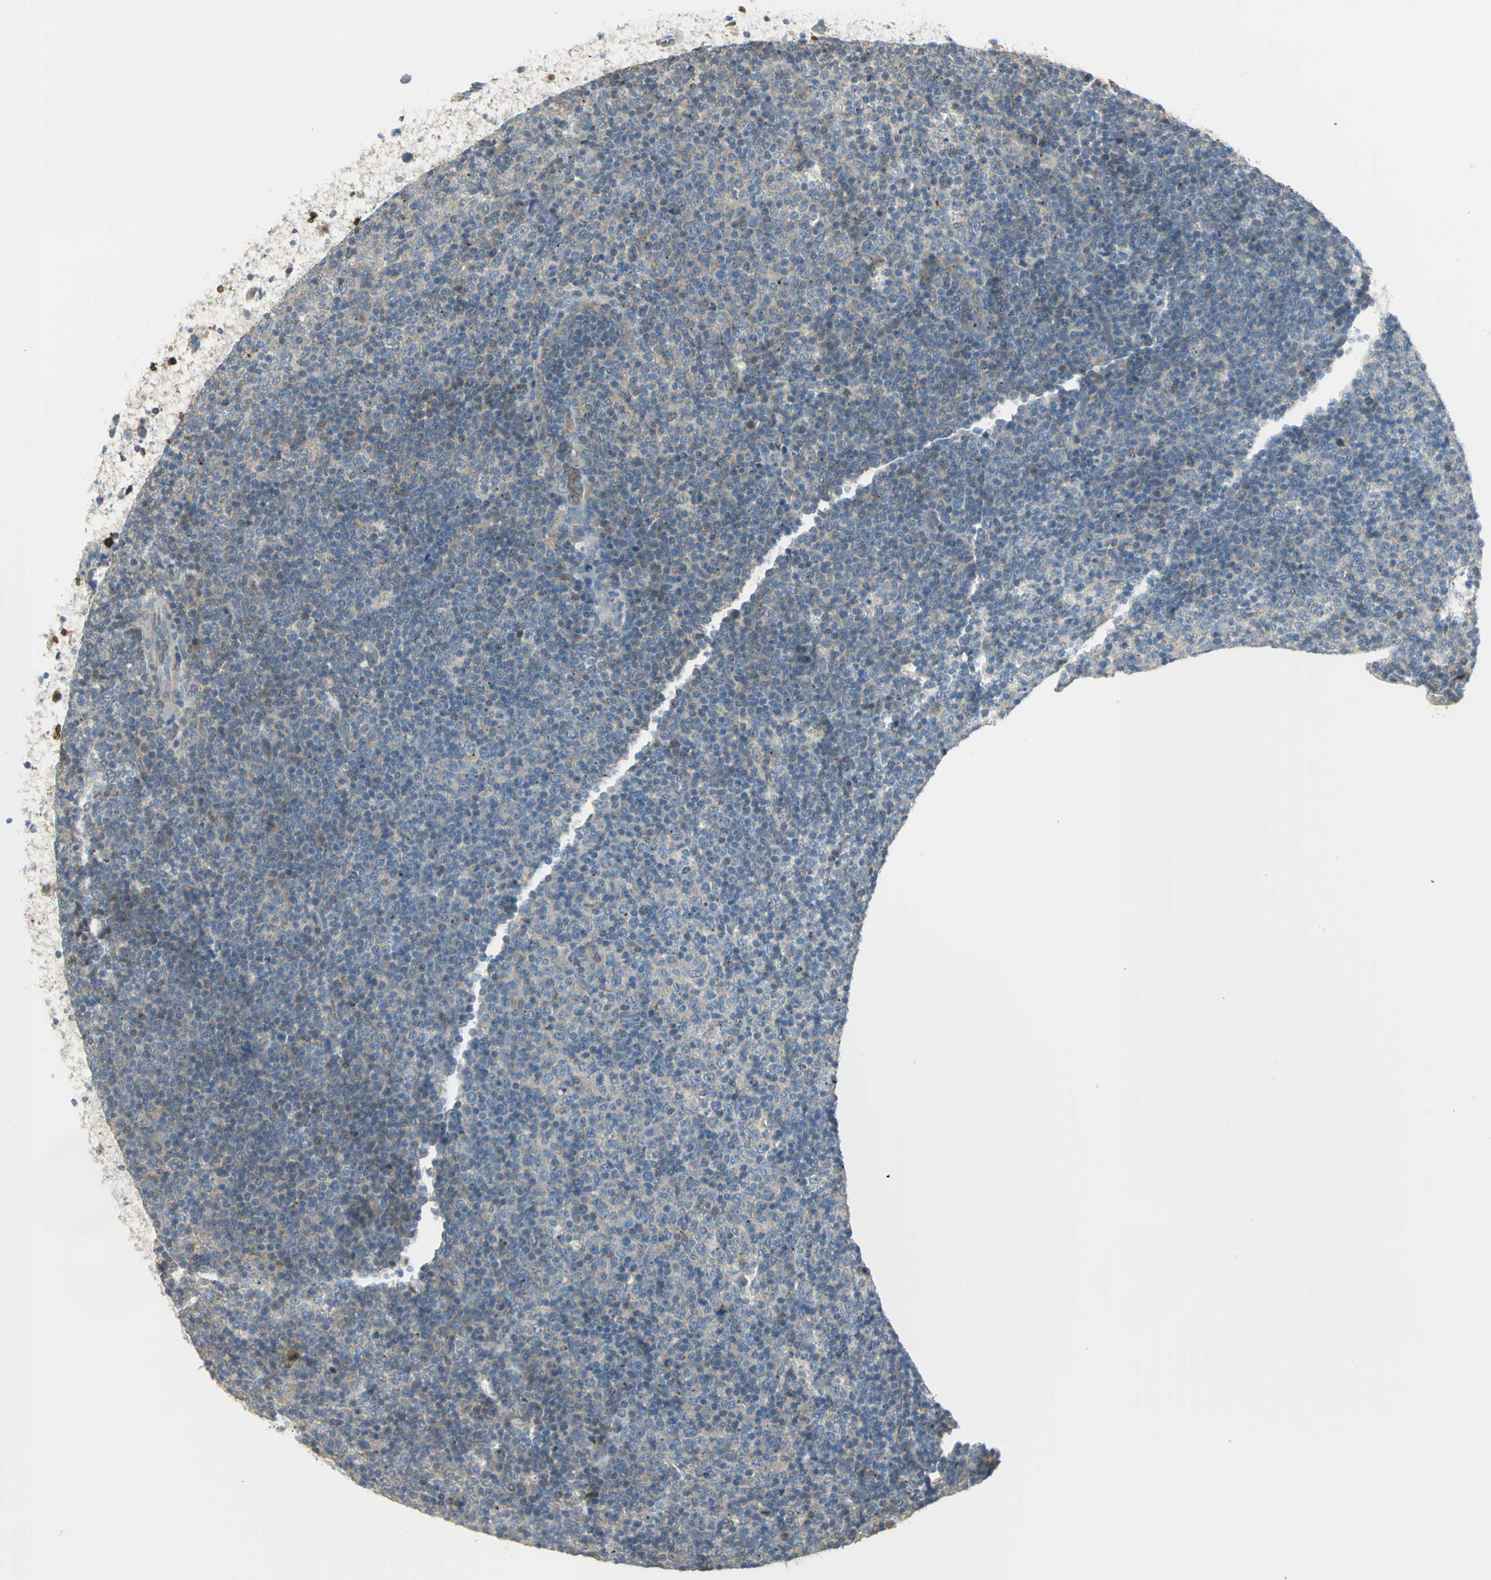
{"staining": {"intensity": "negative", "quantity": "none", "location": "none"}, "tissue": "lymphoma", "cell_type": "Tumor cells", "image_type": "cancer", "snomed": [{"axis": "morphology", "description": "Malignant lymphoma, non-Hodgkin's type, Low grade"}, {"axis": "topography", "description": "Lymph node"}], "caption": "Human lymphoma stained for a protein using immunohistochemistry (IHC) exhibits no staining in tumor cells.", "gene": "ANK1", "patient": {"sex": "male", "age": 70}}